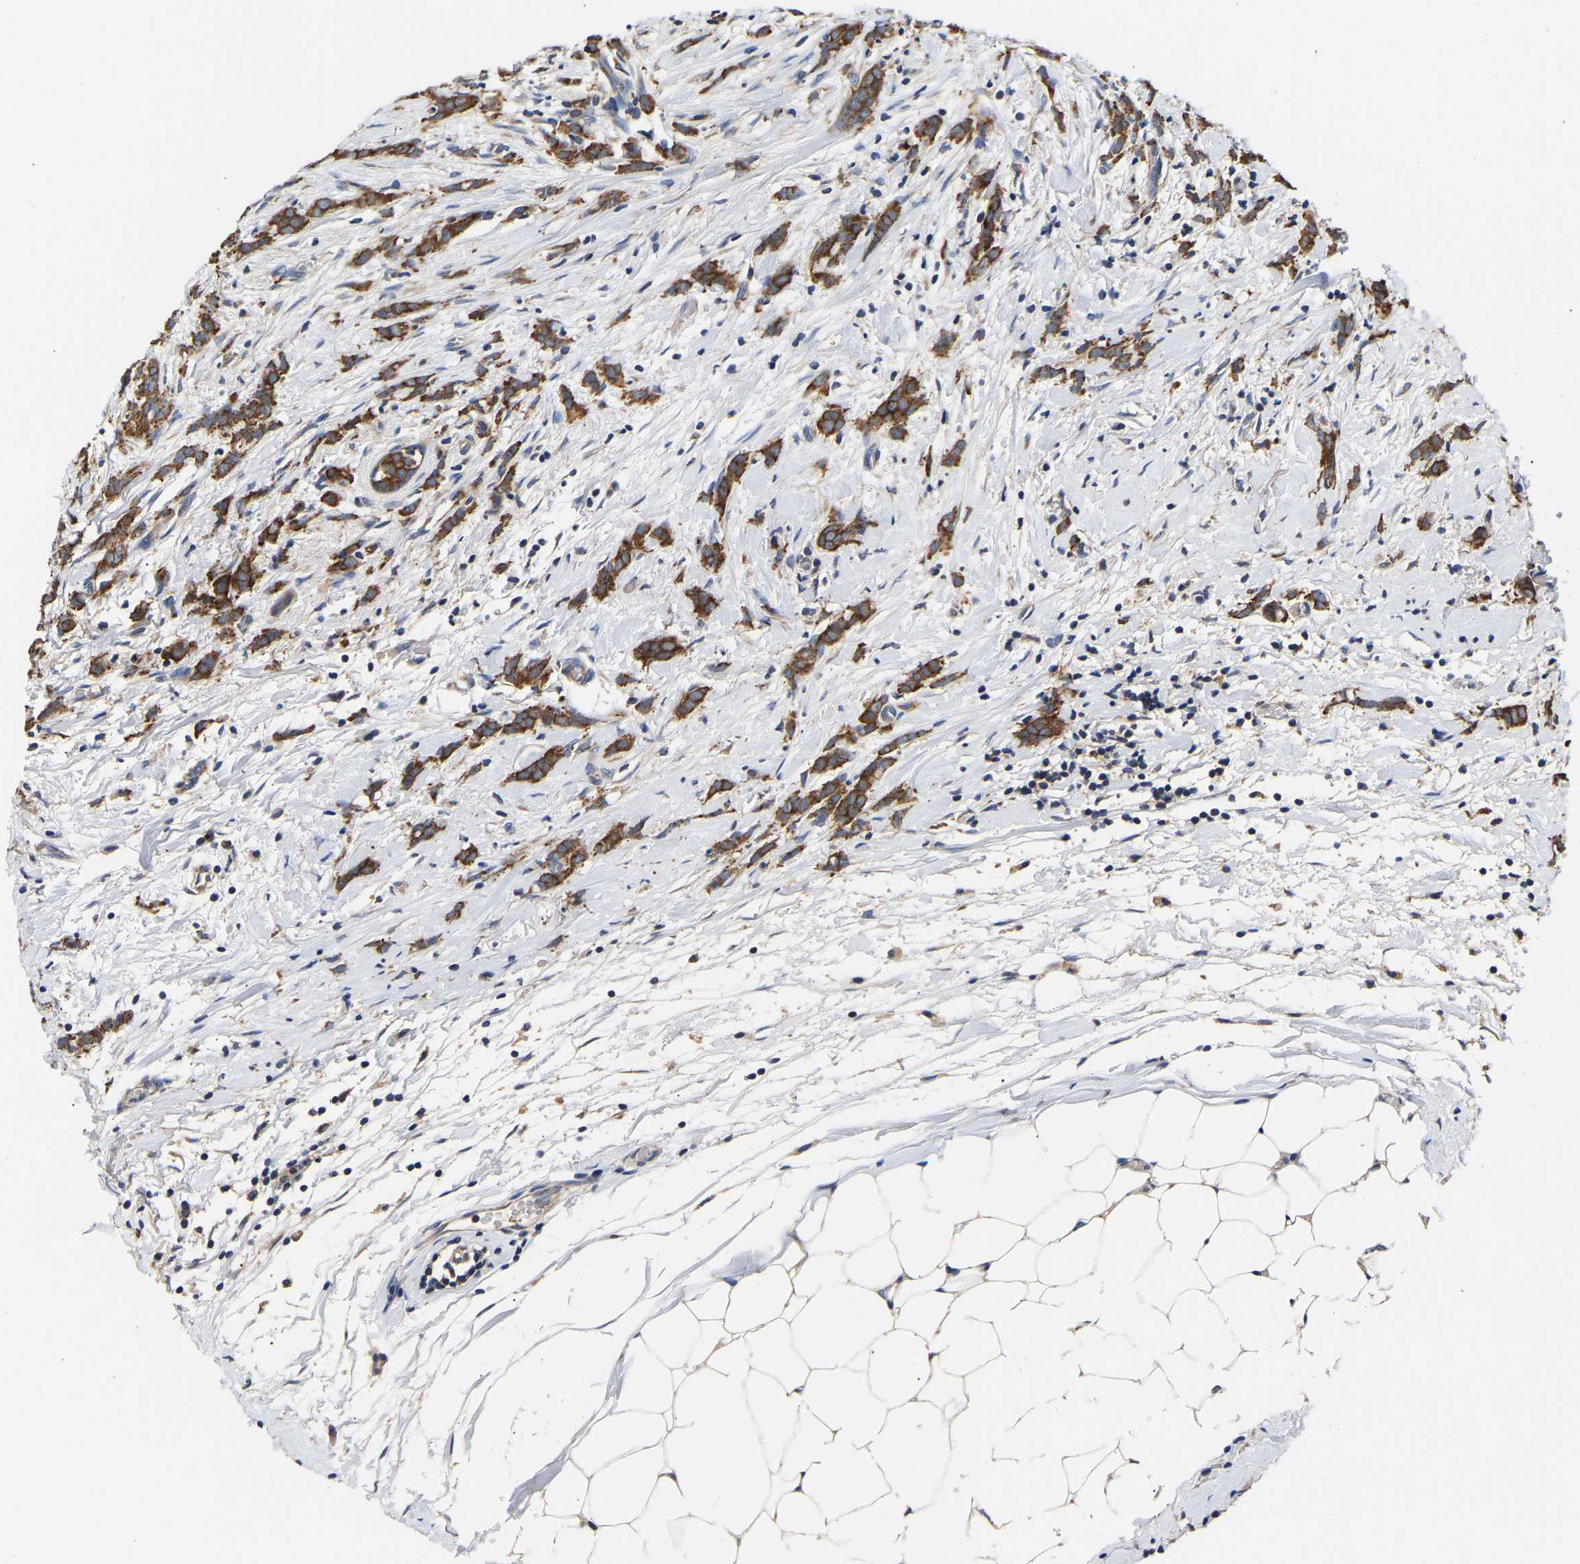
{"staining": {"intensity": "moderate", "quantity": ">75%", "location": "cytoplasmic/membranous"}, "tissue": "breast cancer", "cell_type": "Tumor cells", "image_type": "cancer", "snomed": [{"axis": "morphology", "description": "Lobular carcinoma, in situ"}, {"axis": "morphology", "description": "Lobular carcinoma"}, {"axis": "topography", "description": "Breast"}], "caption": "Immunohistochemistry histopathology image of breast cancer stained for a protein (brown), which displays medium levels of moderate cytoplasmic/membranous staining in approximately >75% of tumor cells.", "gene": "LRBA", "patient": {"sex": "female", "age": 41}}